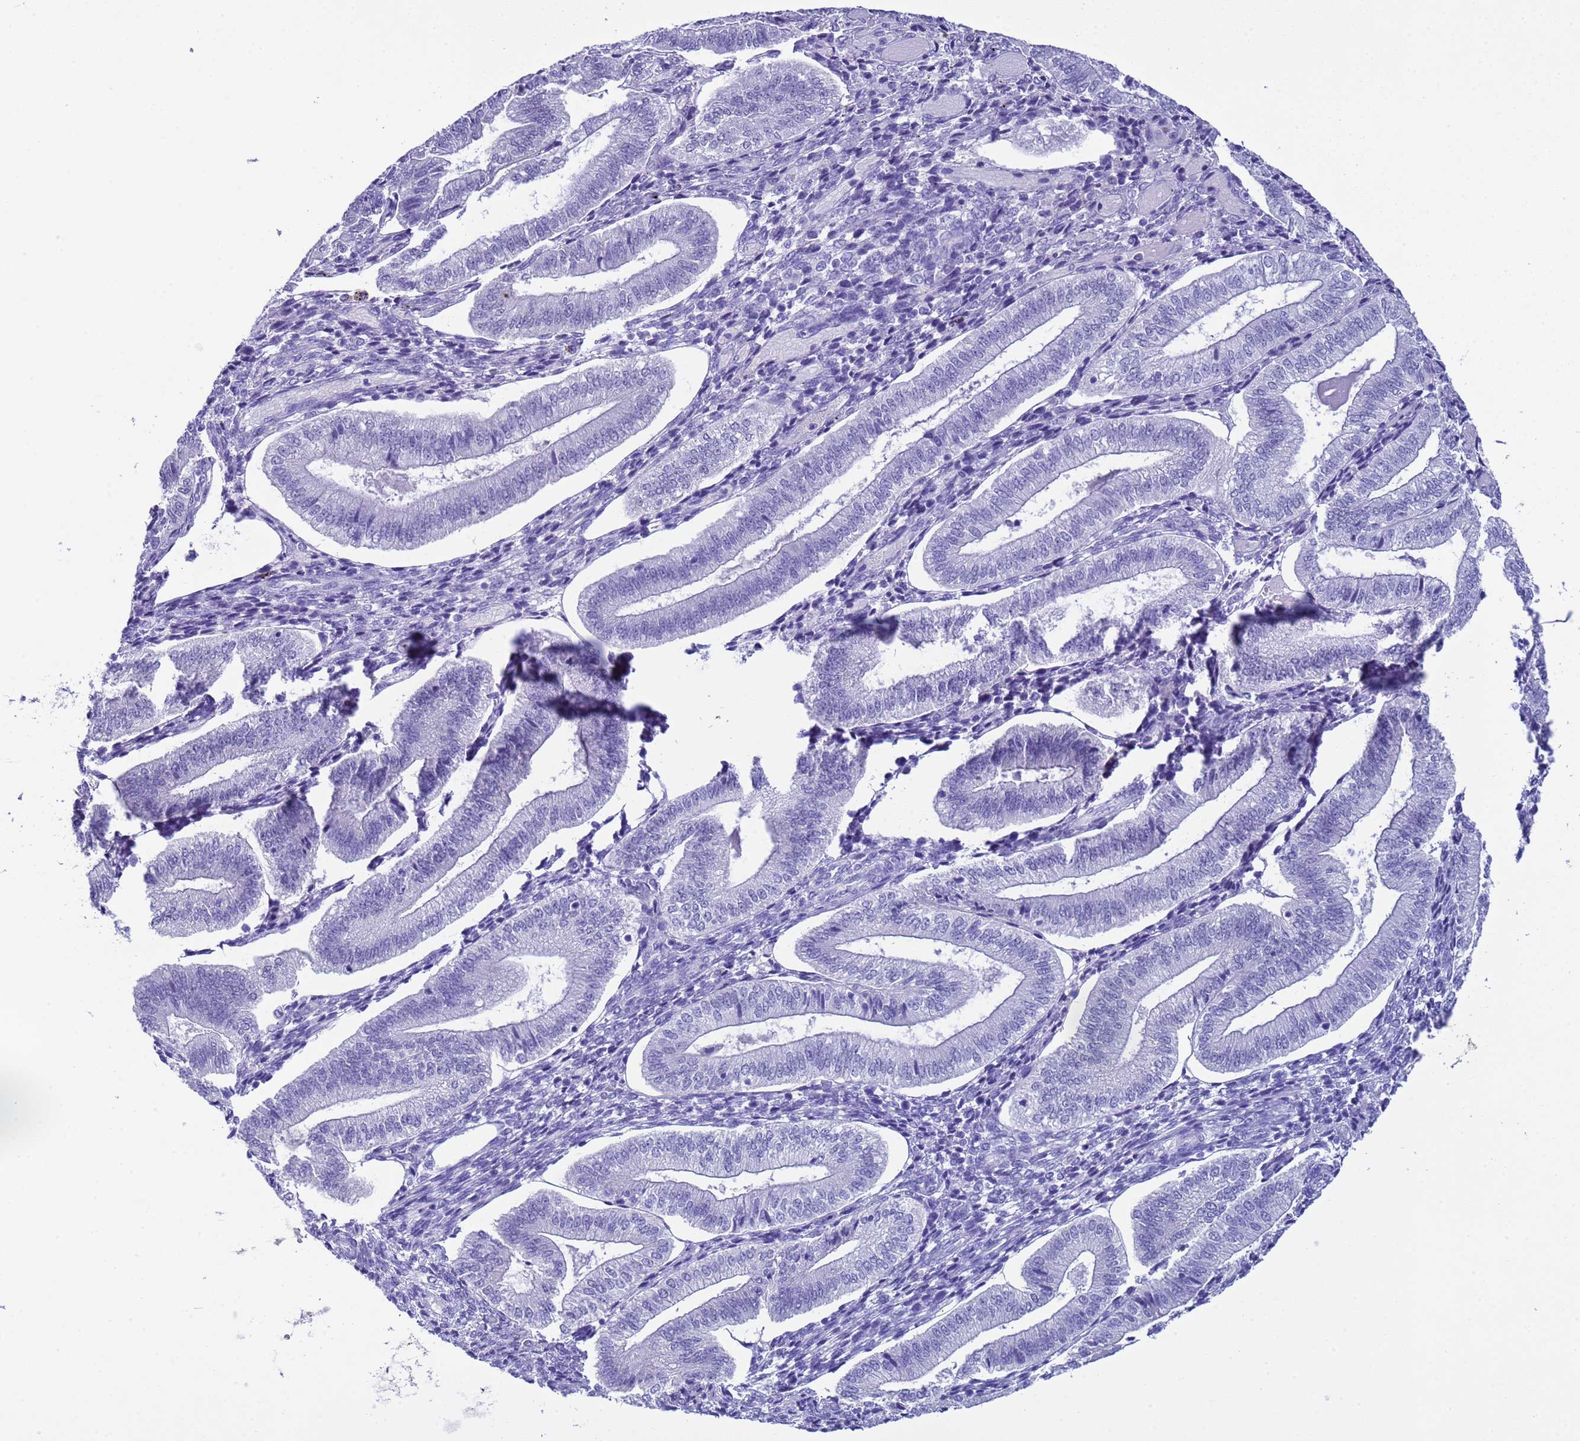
{"staining": {"intensity": "negative", "quantity": "none", "location": "none"}, "tissue": "endometrium", "cell_type": "Cells in endometrial stroma", "image_type": "normal", "snomed": [{"axis": "morphology", "description": "Normal tissue, NOS"}, {"axis": "topography", "description": "Endometrium"}], "caption": "IHC of normal endometrium exhibits no expression in cells in endometrial stroma. The staining is performed using DAB brown chromogen with nuclei counter-stained in using hematoxylin.", "gene": "CKM", "patient": {"sex": "female", "age": 34}}